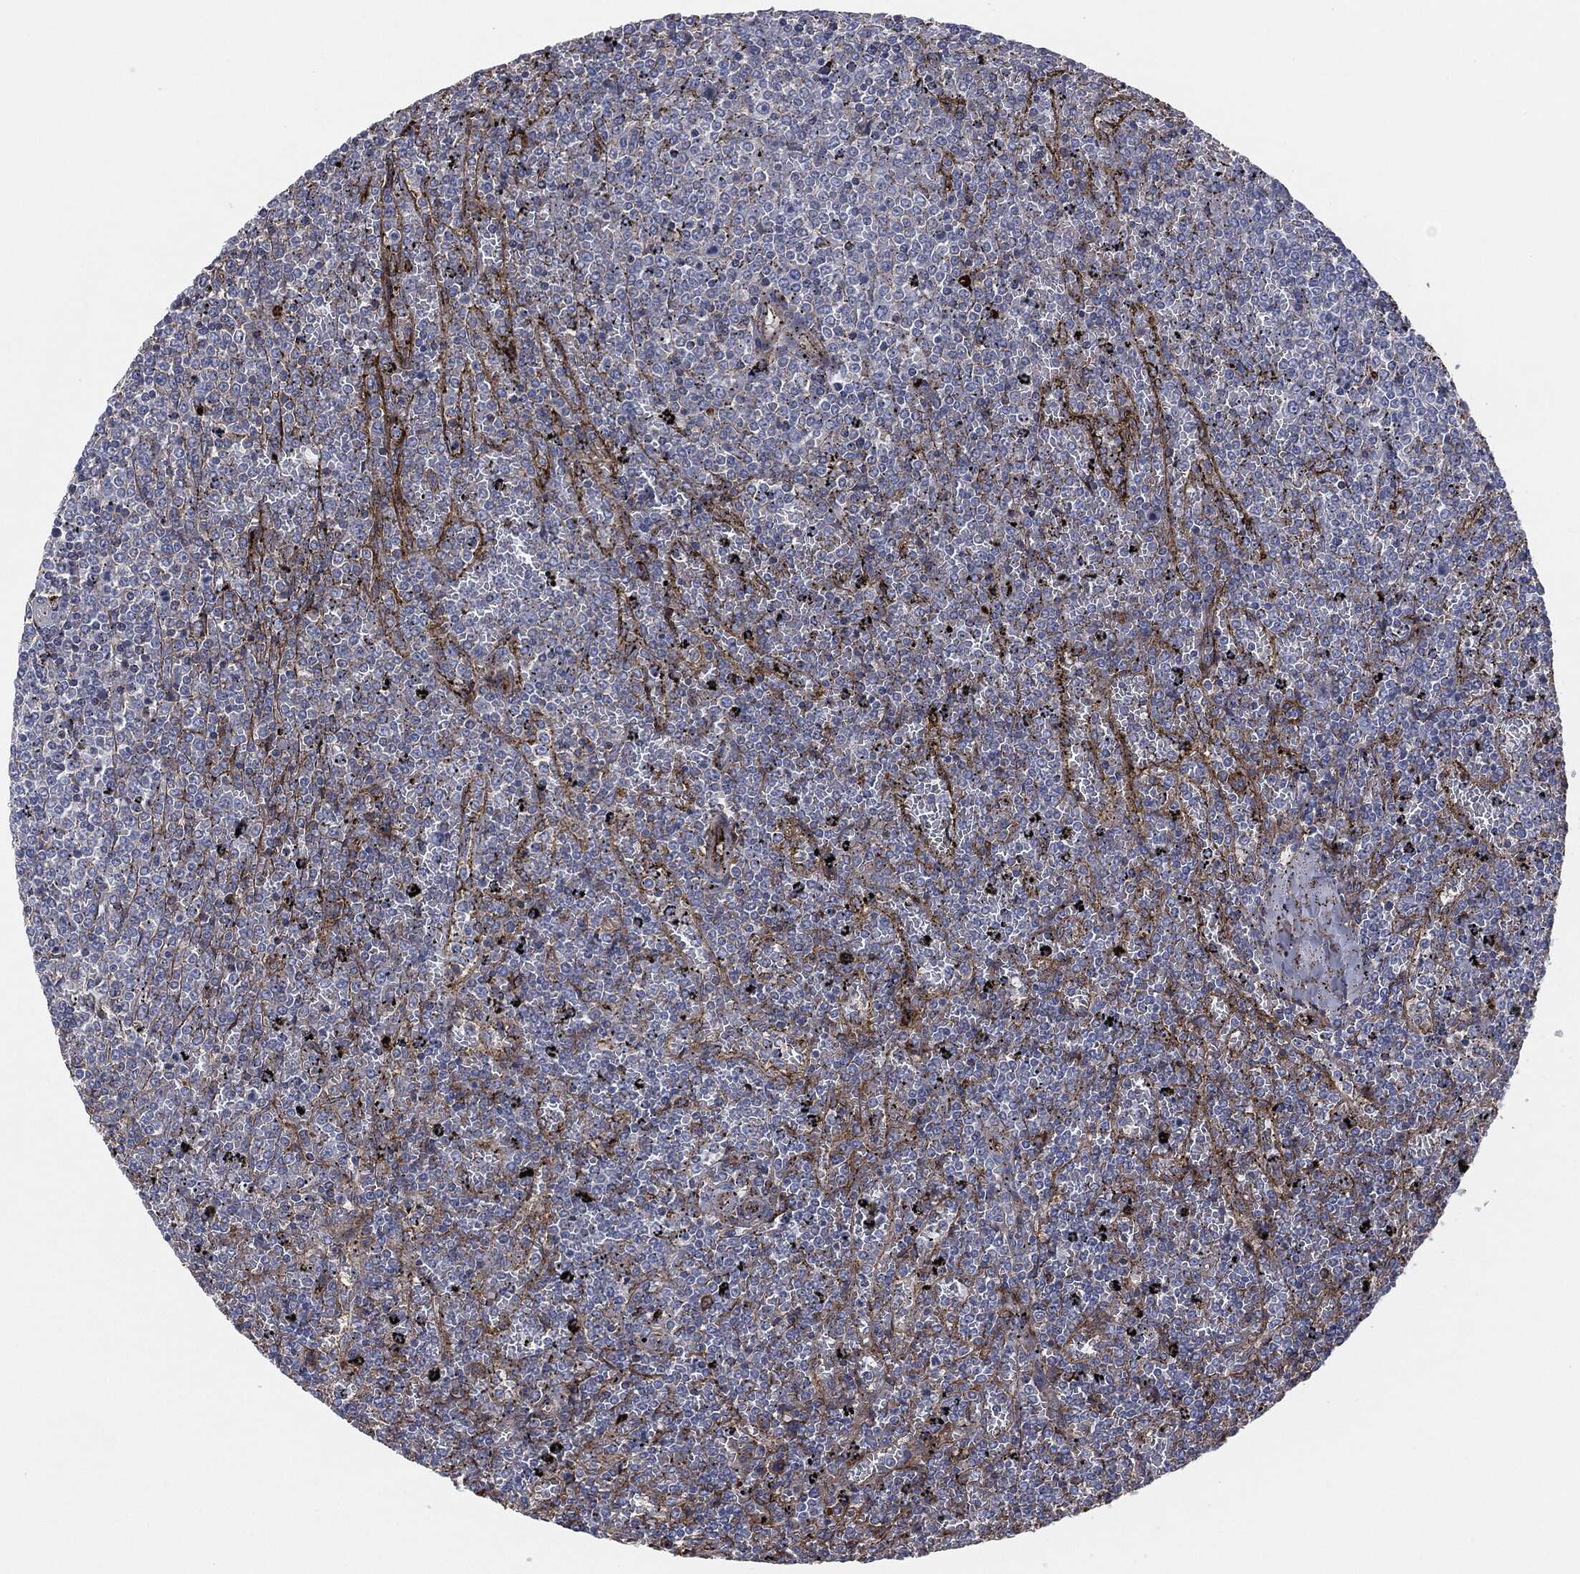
{"staining": {"intensity": "negative", "quantity": "none", "location": "none"}, "tissue": "lymphoma", "cell_type": "Tumor cells", "image_type": "cancer", "snomed": [{"axis": "morphology", "description": "Malignant lymphoma, non-Hodgkin's type, Low grade"}, {"axis": "topography", "description": "Spleen"}], "caption": "Human malignant lymphoma, non-Hodgkin's type (low-grade) stained for a protein using IHC displays no staining in tumor cells.", "gene": "APOB", "patient": {"sex": "female", "age": 77}}